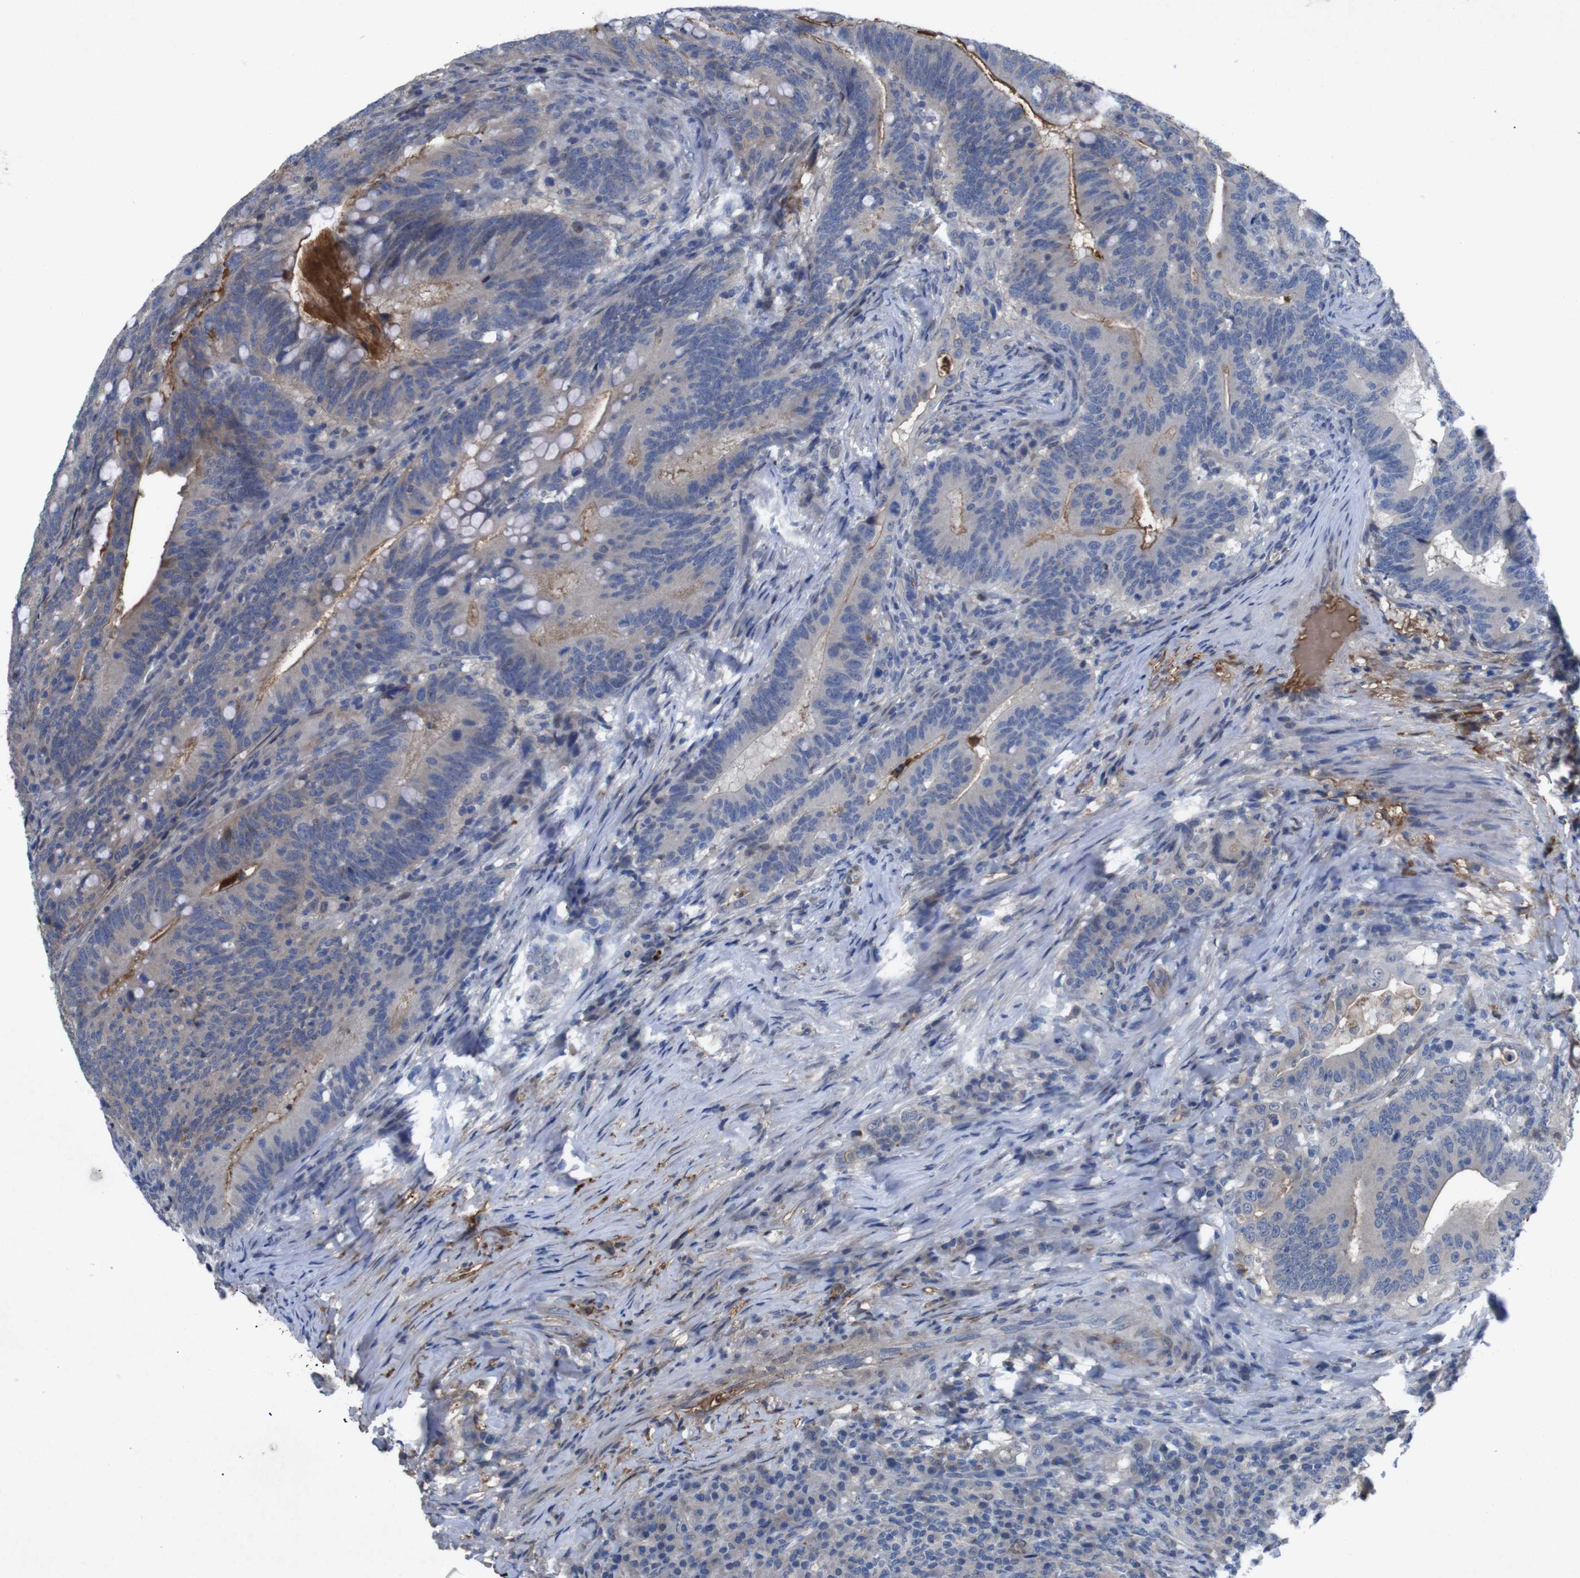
{"staining": {"intensity": "negative", "quantity": "none", "location": "none"}, "tissue": "colorectal cancer", "cell_type": "Tumor cells", "image_type": "cancer", "snomed": [{"axis": "morphology", "description": "Normal tissue, NOS"}, {"axis": "morphology", "description": "Adenocarcinoma, NOS"}, {"axis": "topography", "description": "Colon"}], "caption": "This is an immunohistochemistry histopathology image of colorectal cancer (adenocarcinoma). There is no staining in tumor cells.", "gene": "SPTB", "patient": {"sex": "female", "age": 66}}